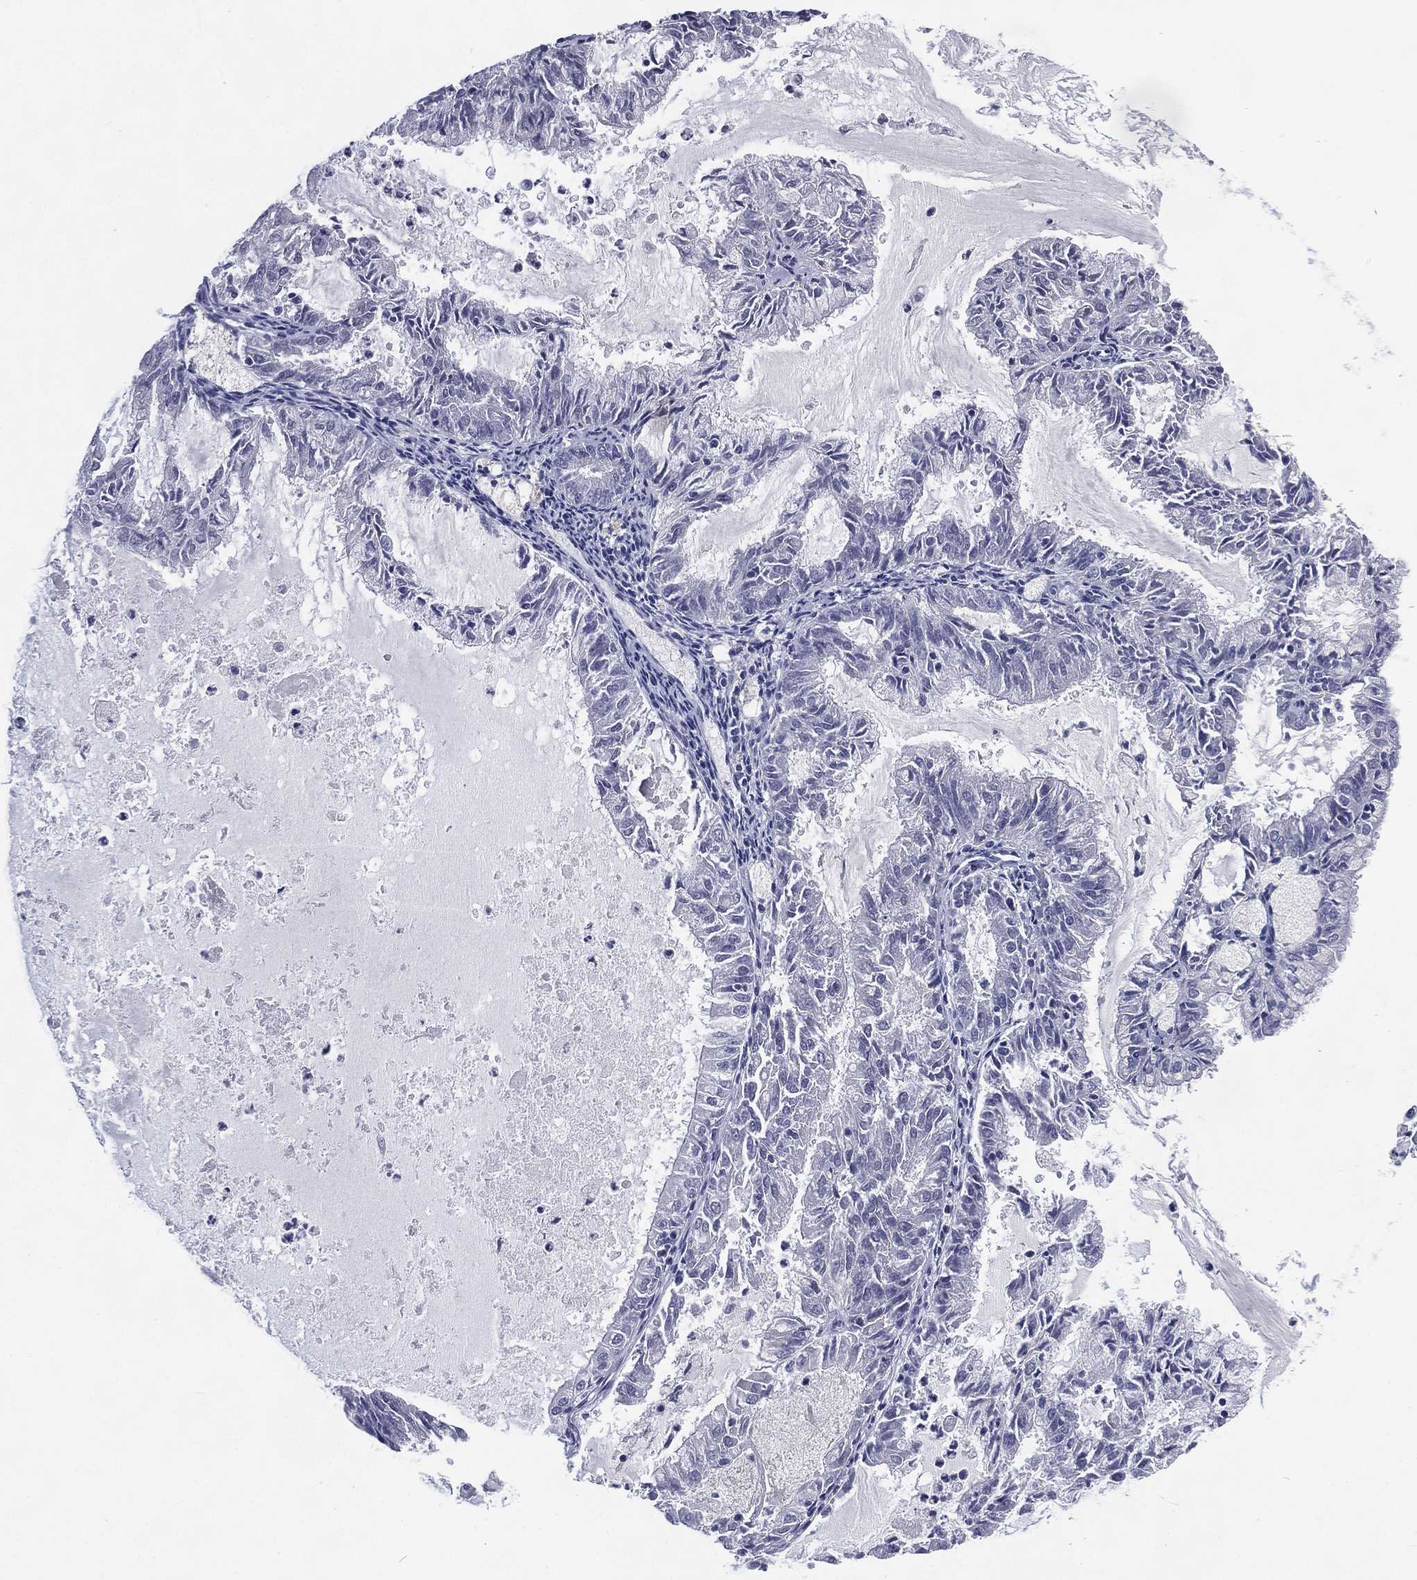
{"staining": {"intensity": "negative", "quantity": "none", "location": "none"}, "tissue": "endometrial cancer", "cell_type": "Tumor cells", "image_type": "cancer", "snomed": [{"axis": "morphology", "description": "Adenocarcinoma, NOS"}, {"axis": "topography", "description": "Endometrium"}], "caption": "Immunohistochemical staining of endometrial cancer reveals no significant staining in tumor cells.", "gene": "KRT35", "patient": {"sex": "female", "age": 57}}